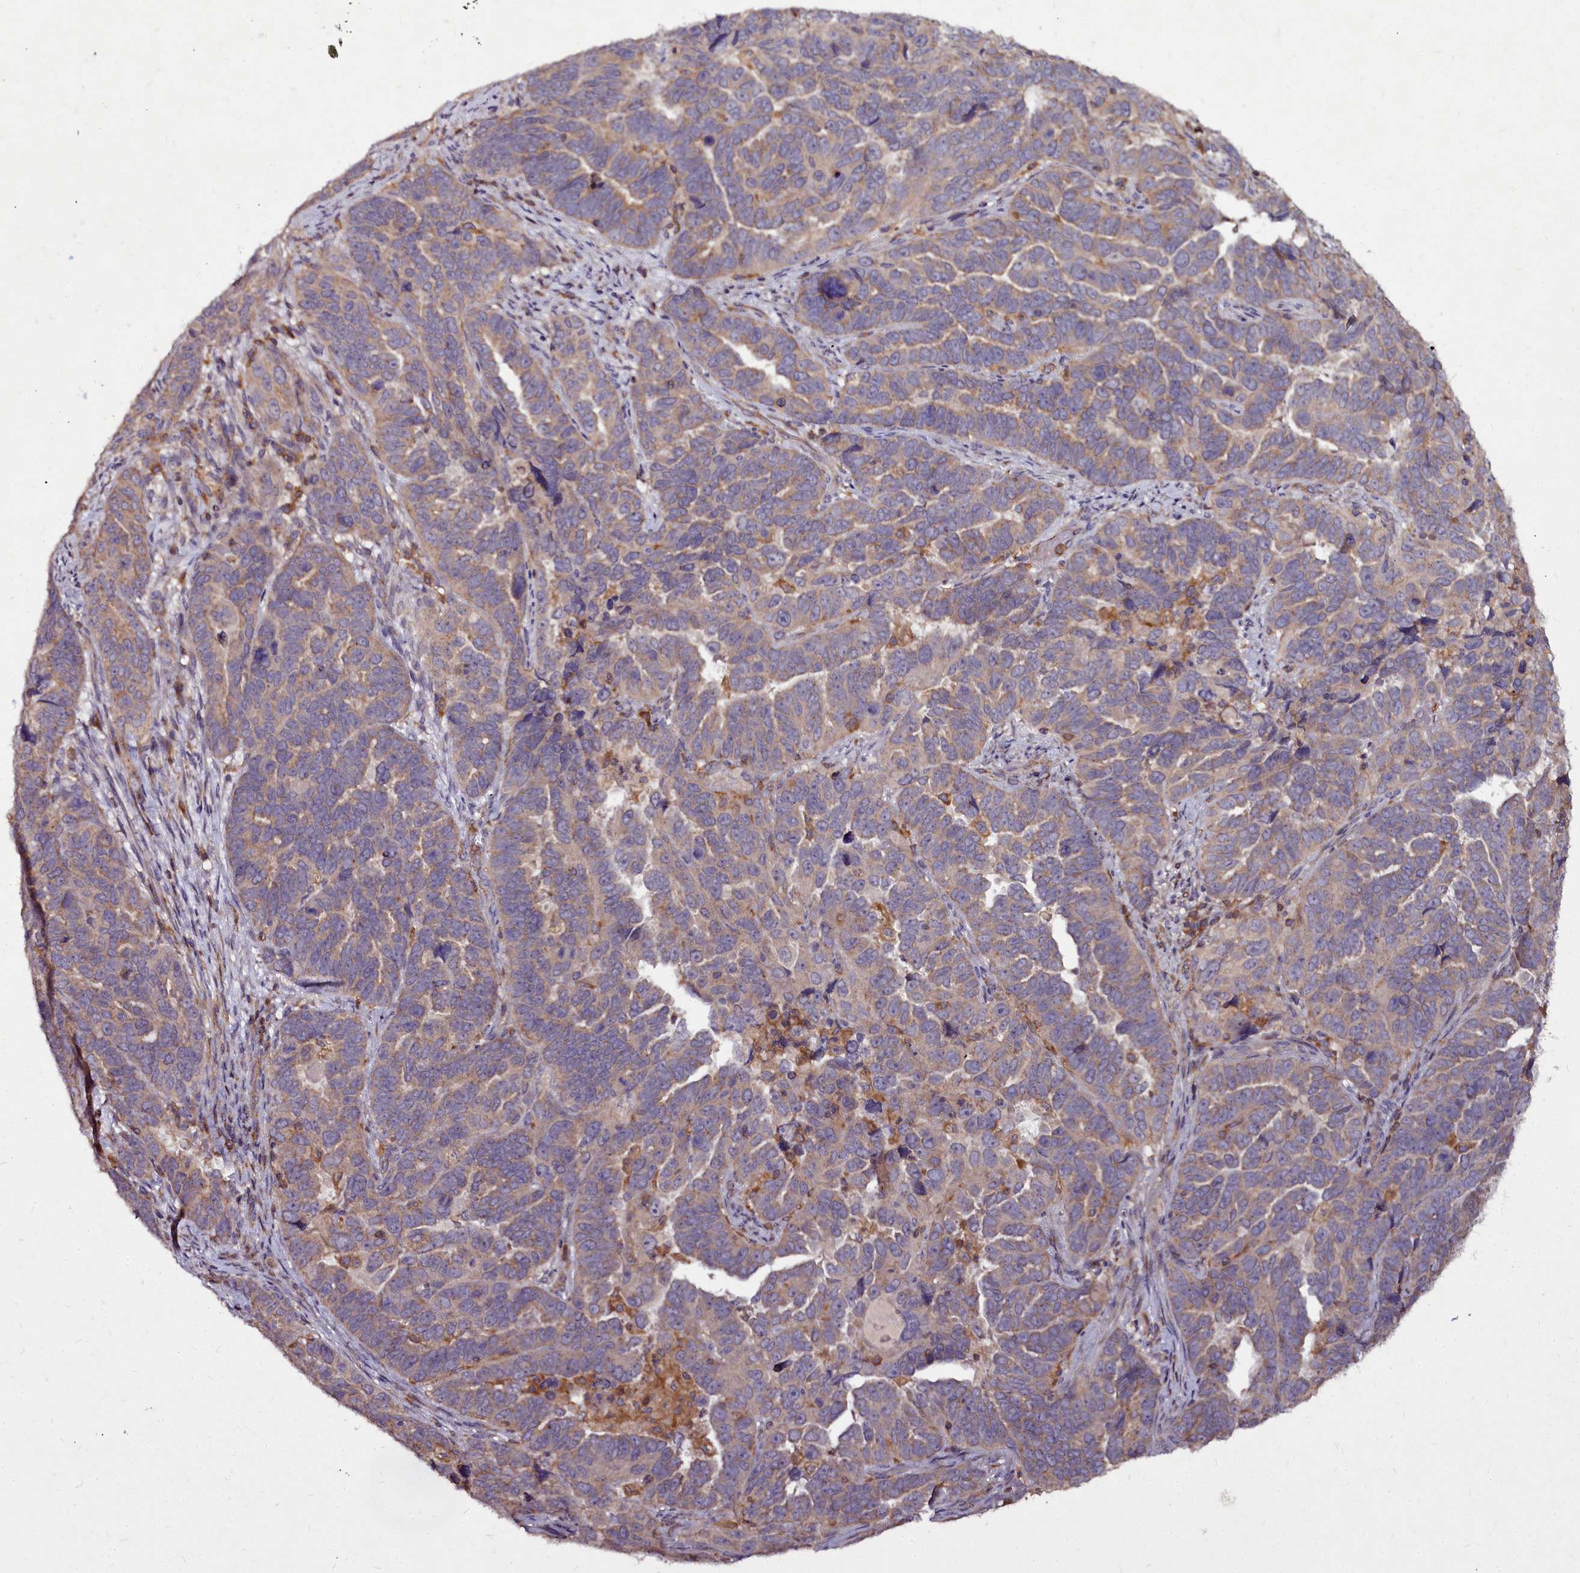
{"staining": {"intensity": "weak", "quantity": "25%-75%", "location": "cytoplasmic/membranous"}, "tissue": "endometrial cancer", "cell_type": "Tumor cells", "image_type": "cancer", "snomed": [{"axis": "morphology", "description": "Adenocarcinoma, NOS"}, {"axis": "topography", "description": "Endometrium"}], "caption": "A low amount of weak cytoplasmic/membranous expression is appreciated in approximately 25%-75% of tumor cells in adenocarcinoma (endometrial) tissue.", "gene": "NCKAP1L", "patient": {"sex": "female", "age": 65}}